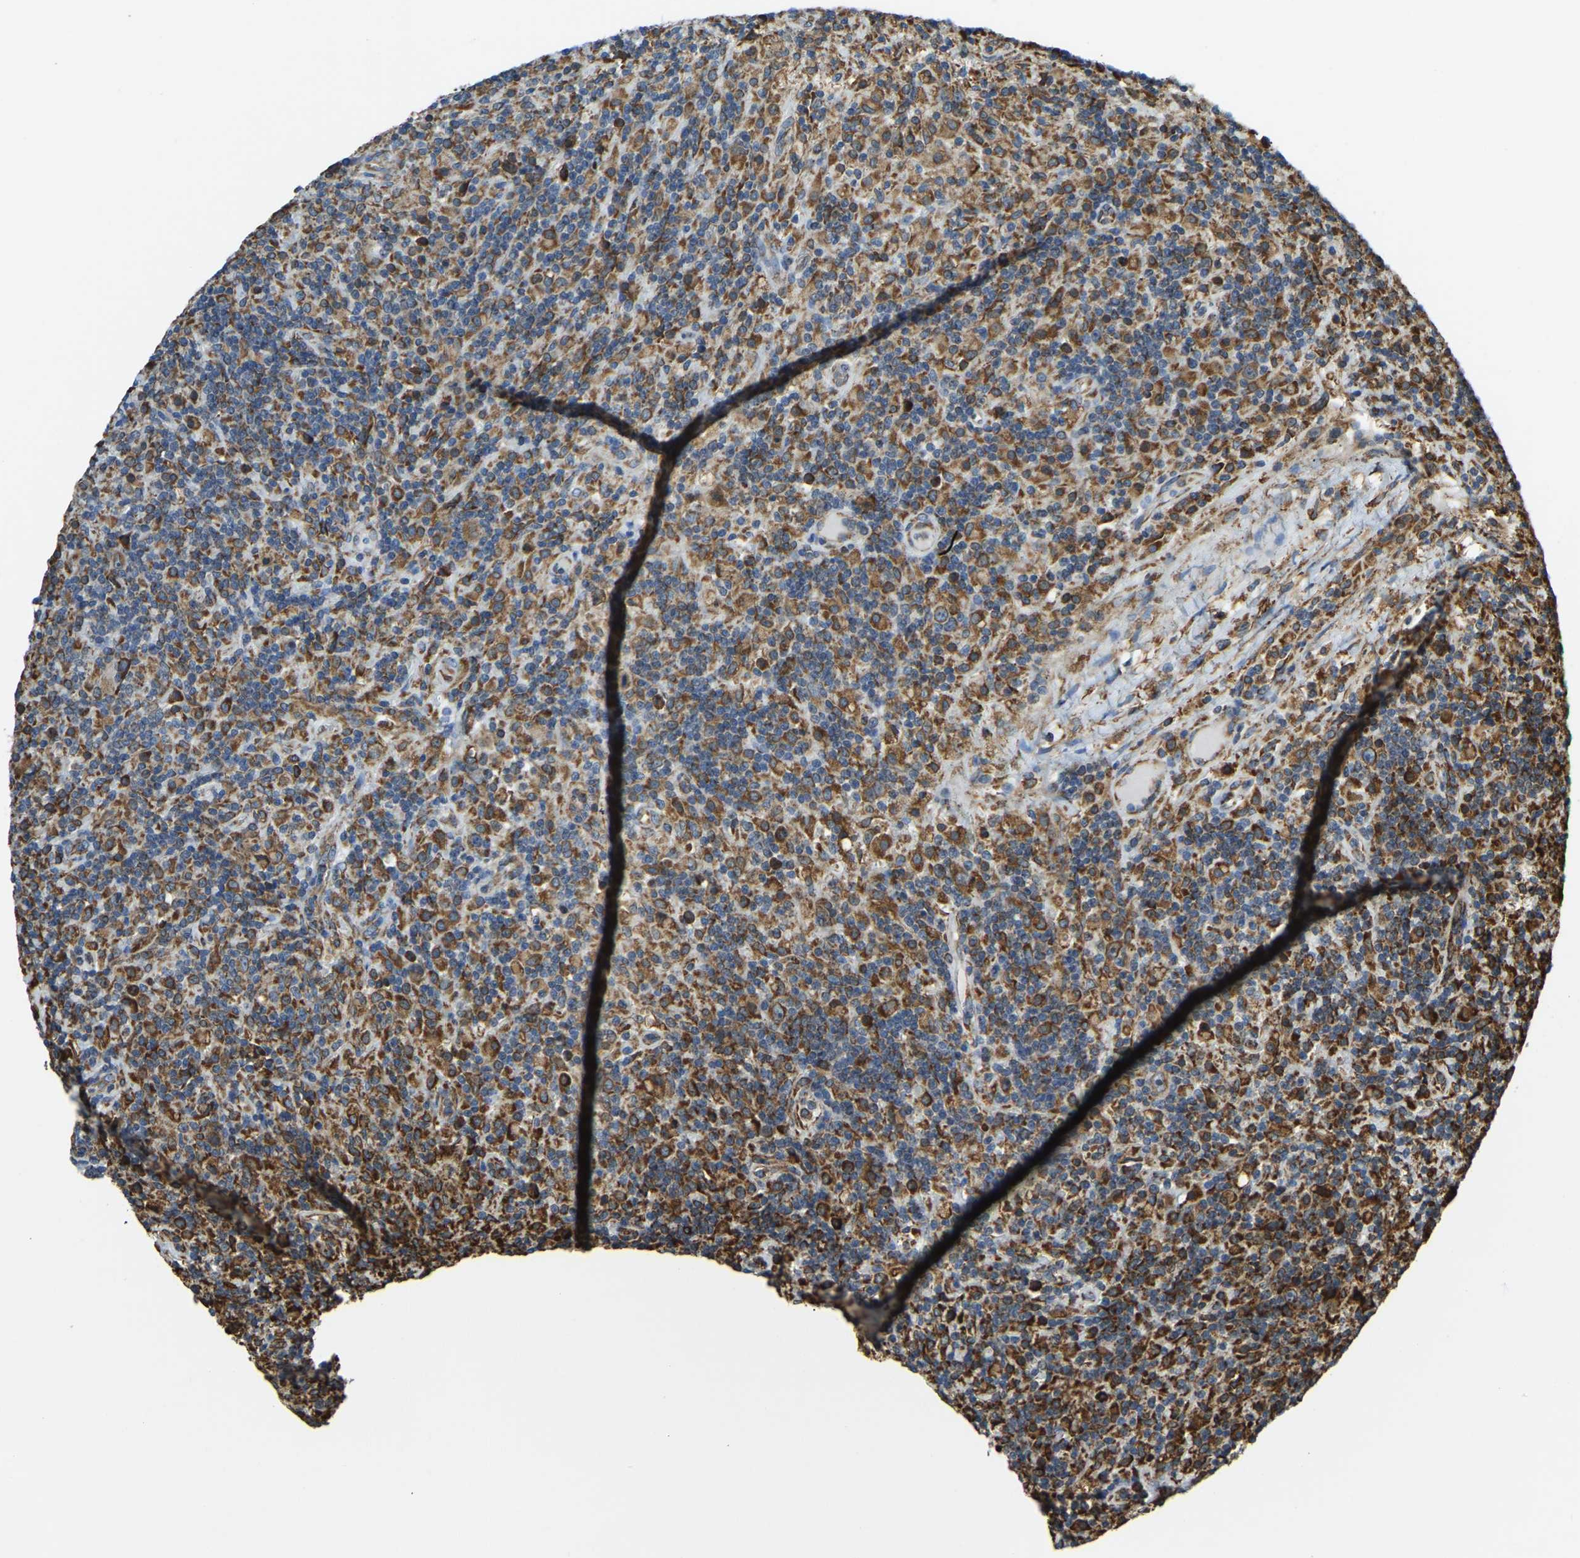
{"staining": {"intensity": "strong", "quantity": "25%-75%", "location": "cytoplasmic/membranous"}, "tissue": "lymphoma", "cell_type": "Tumor cells", "image_type": "cancer", "snomed": [{"axis": "morphology", "description": "Hodgkin's disease, NOS"}, {"axis": "topography", "description": "Lymph node"}], "caption": "There is high levels of strong cytoplasmic/membranous expression in tumor cells of lymphoma, as demonstrated by immunohistochemical staining (brown color).", "gene": "RNF115", "patient": {"sex": "male", "age": 70}}